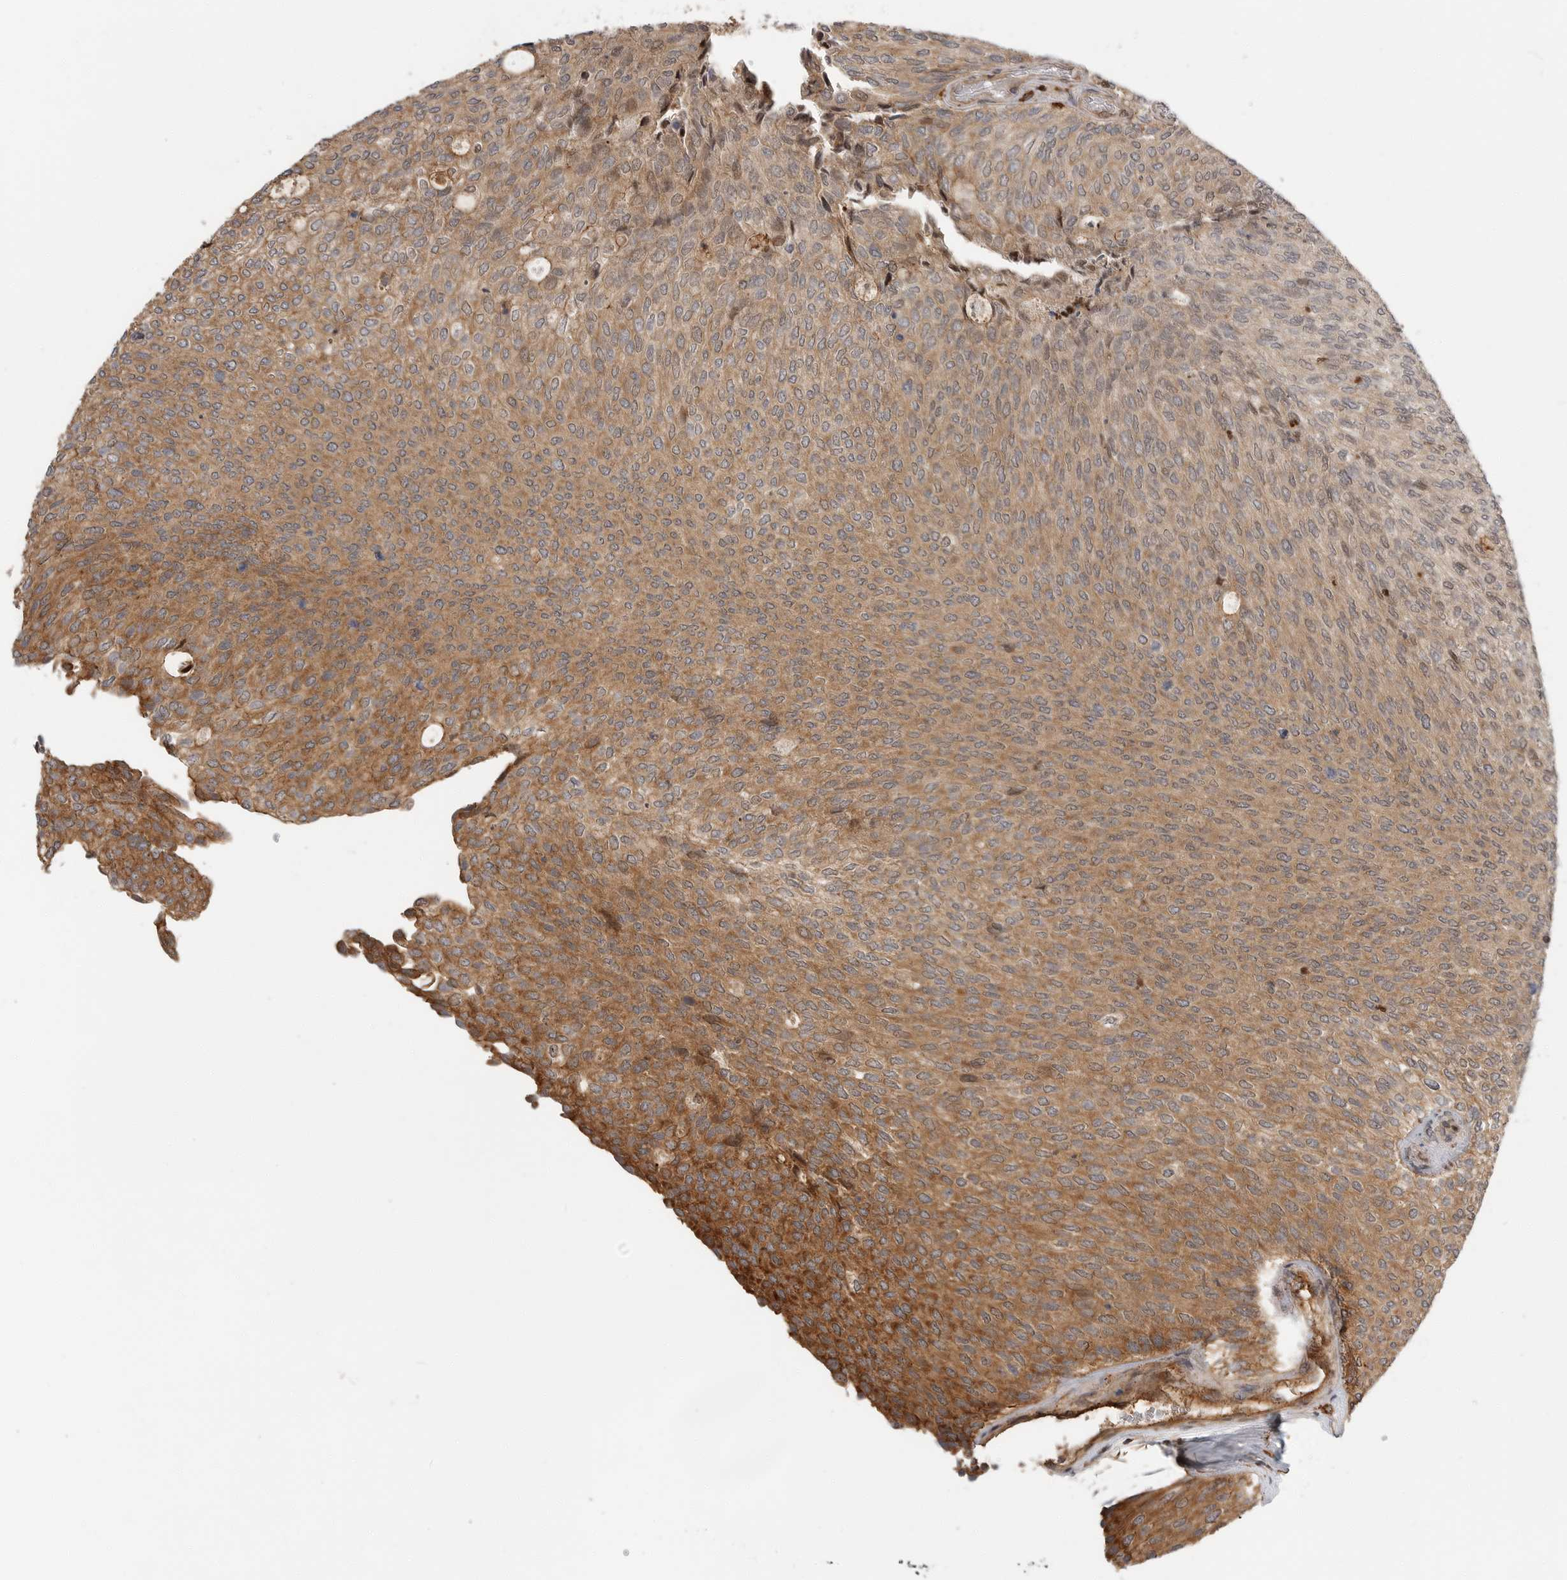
{"staining": {"intensity": "moderate", "quantity": ">75%", "location": "cytoplasmic/membranous"}, "tissue": "urothelial cancer", "cell_type": "Tumor cells", "image_type": "cancer", "snomed": [{"axis": "morphology", "description": "Urothelial carcinoma, Low grade"}, {"axis": "topography", "description": "Urinary bladder"}], "caption": "Protein staining of urothelial cancer tissue shows moderate cytoplasmic/membranous positivity in about >75% of tumor cells.", "gene": "STRAP", "patient": {"sex": "female", "age": 79}}